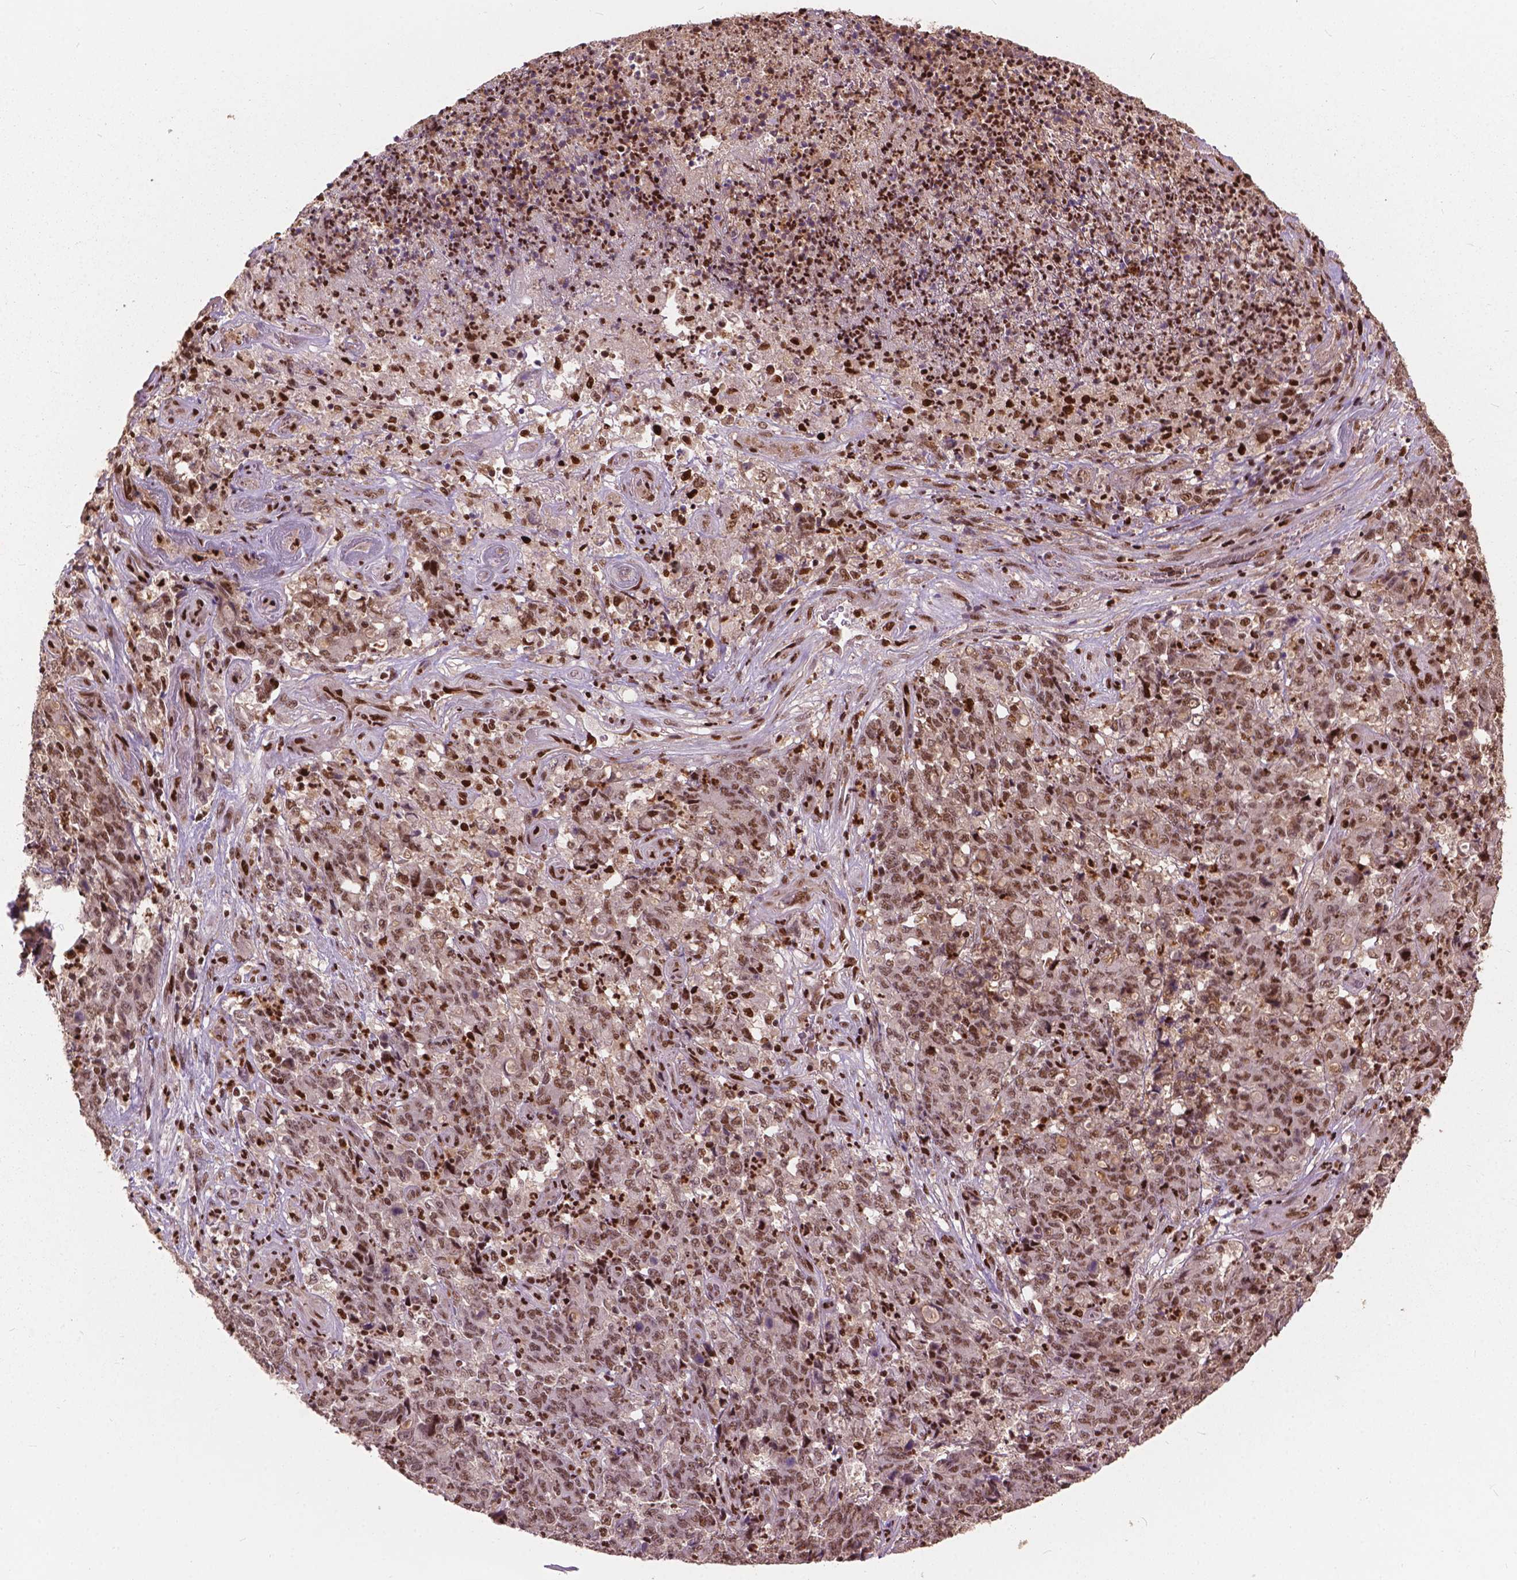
{"staining": {"intensity": "moderate", "quantity": ">75%", "location": "nuclear"}, "tissue": "stomach cancer", "cell_type": "Tumor cells", "image_type": "cancer", "snomed": [{"axis": "morphology", "description": "Adenocarcinoma, NOS"}, {"axis": "topography", "description": "Stomach, lower"}], "caption": "Protein staining of adenocarcinoma (stomach) tissue displays moderate nuclear expression in about >75% of tumor cells.", "gene": "ANP32B", "patient": {"sex": "female", "age": 71}}